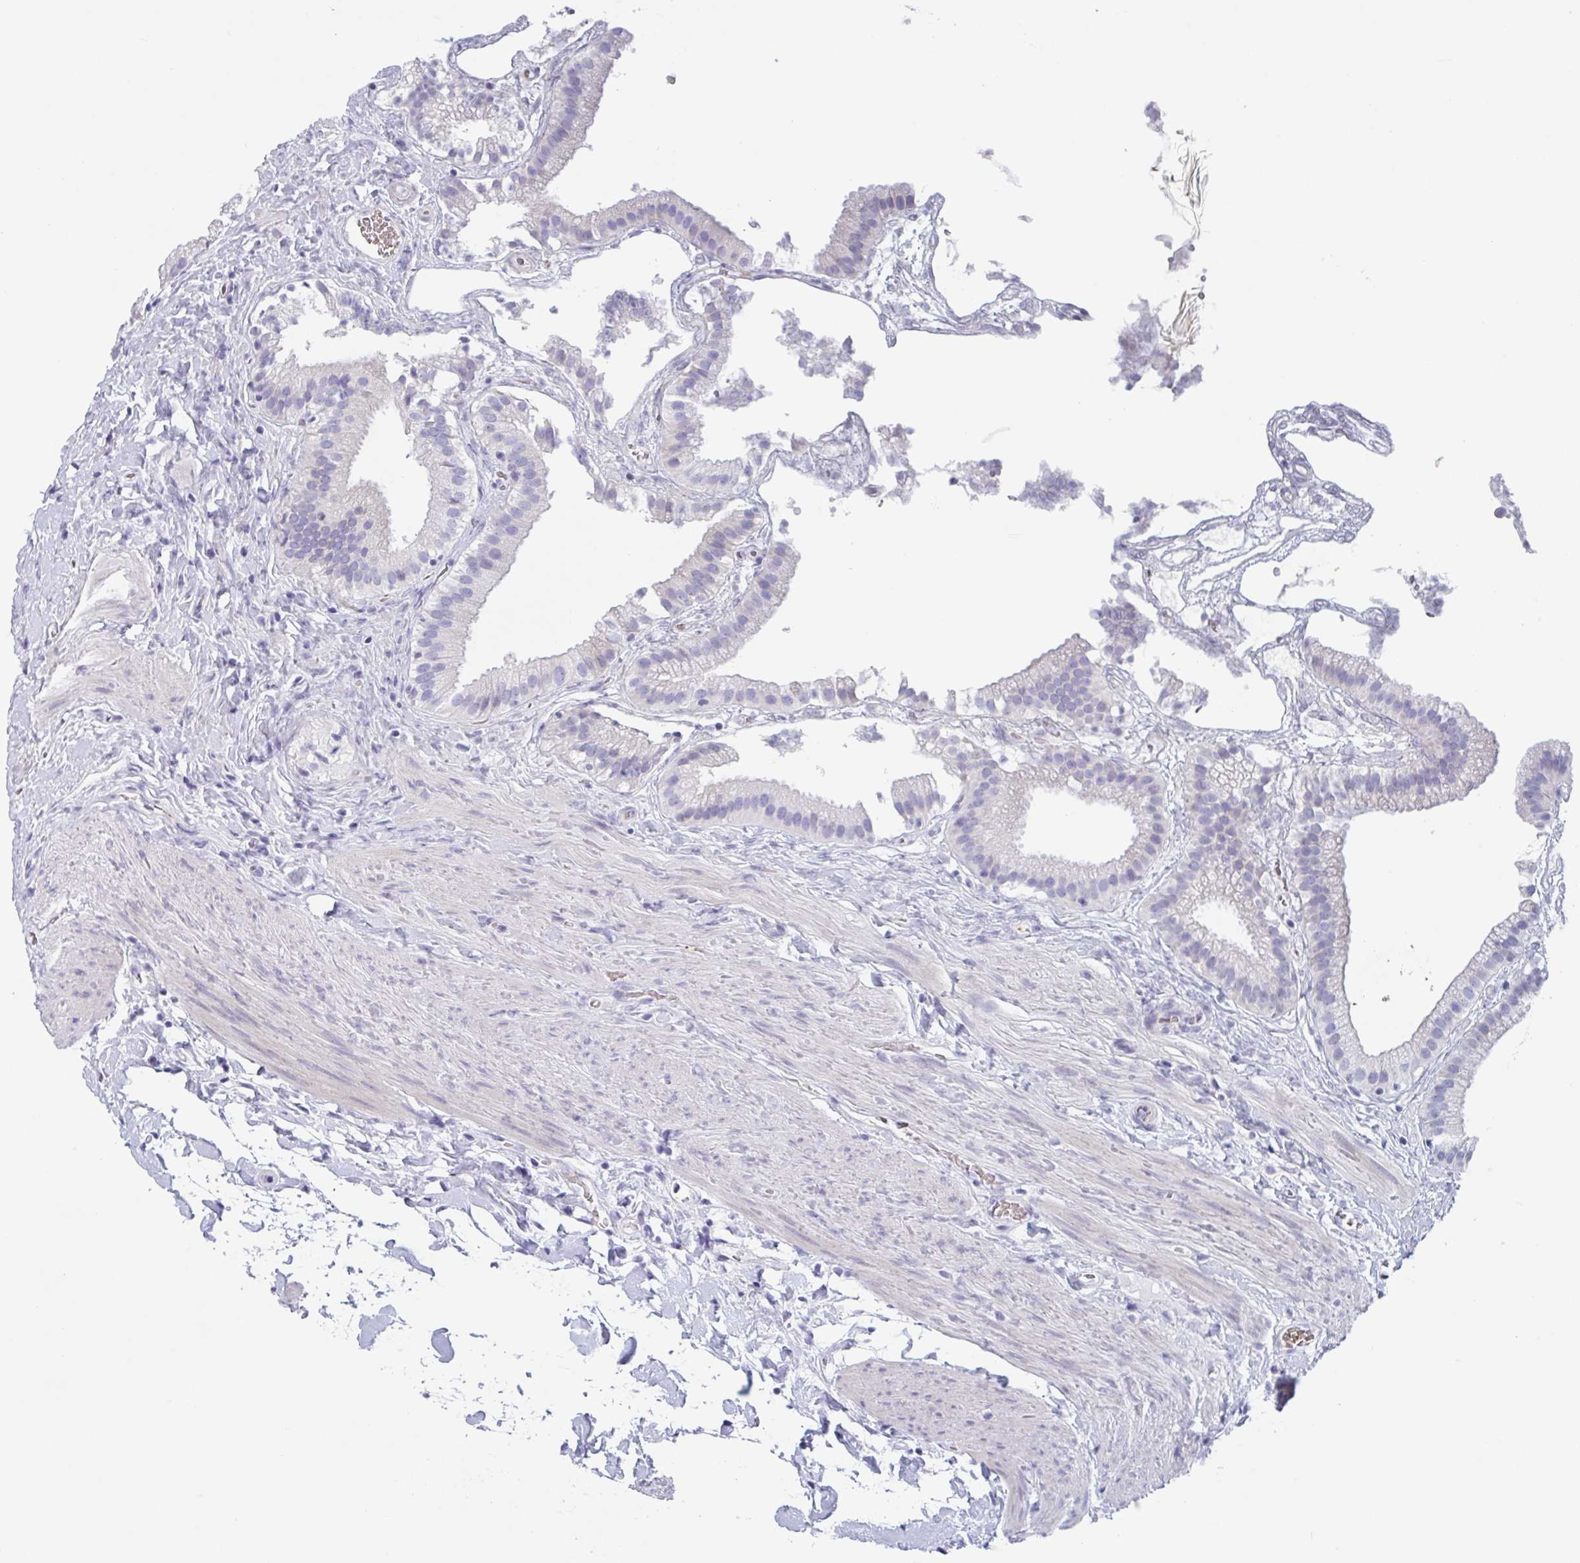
{"staining": {"intensity": "negative", "quantity": "none", "location": "none"}, "tissue": "gallbladder", "cell_type": "Glandular cells", "image_type": "normal", "snomed": [{"axis": "morphology", "description": "Normal tissue, NOS"}, {"axis": "topography", "description": "Gallbladder"}], "caption": "This photomicrograph is of benign gallbladder stained with immunohistochemistry to label a protein in brown with the nuclei are counter-stained blue. There is no staining in glandular cells.", "gene": "ZPBP", "patient": {"sex": "female", "age": 63}}